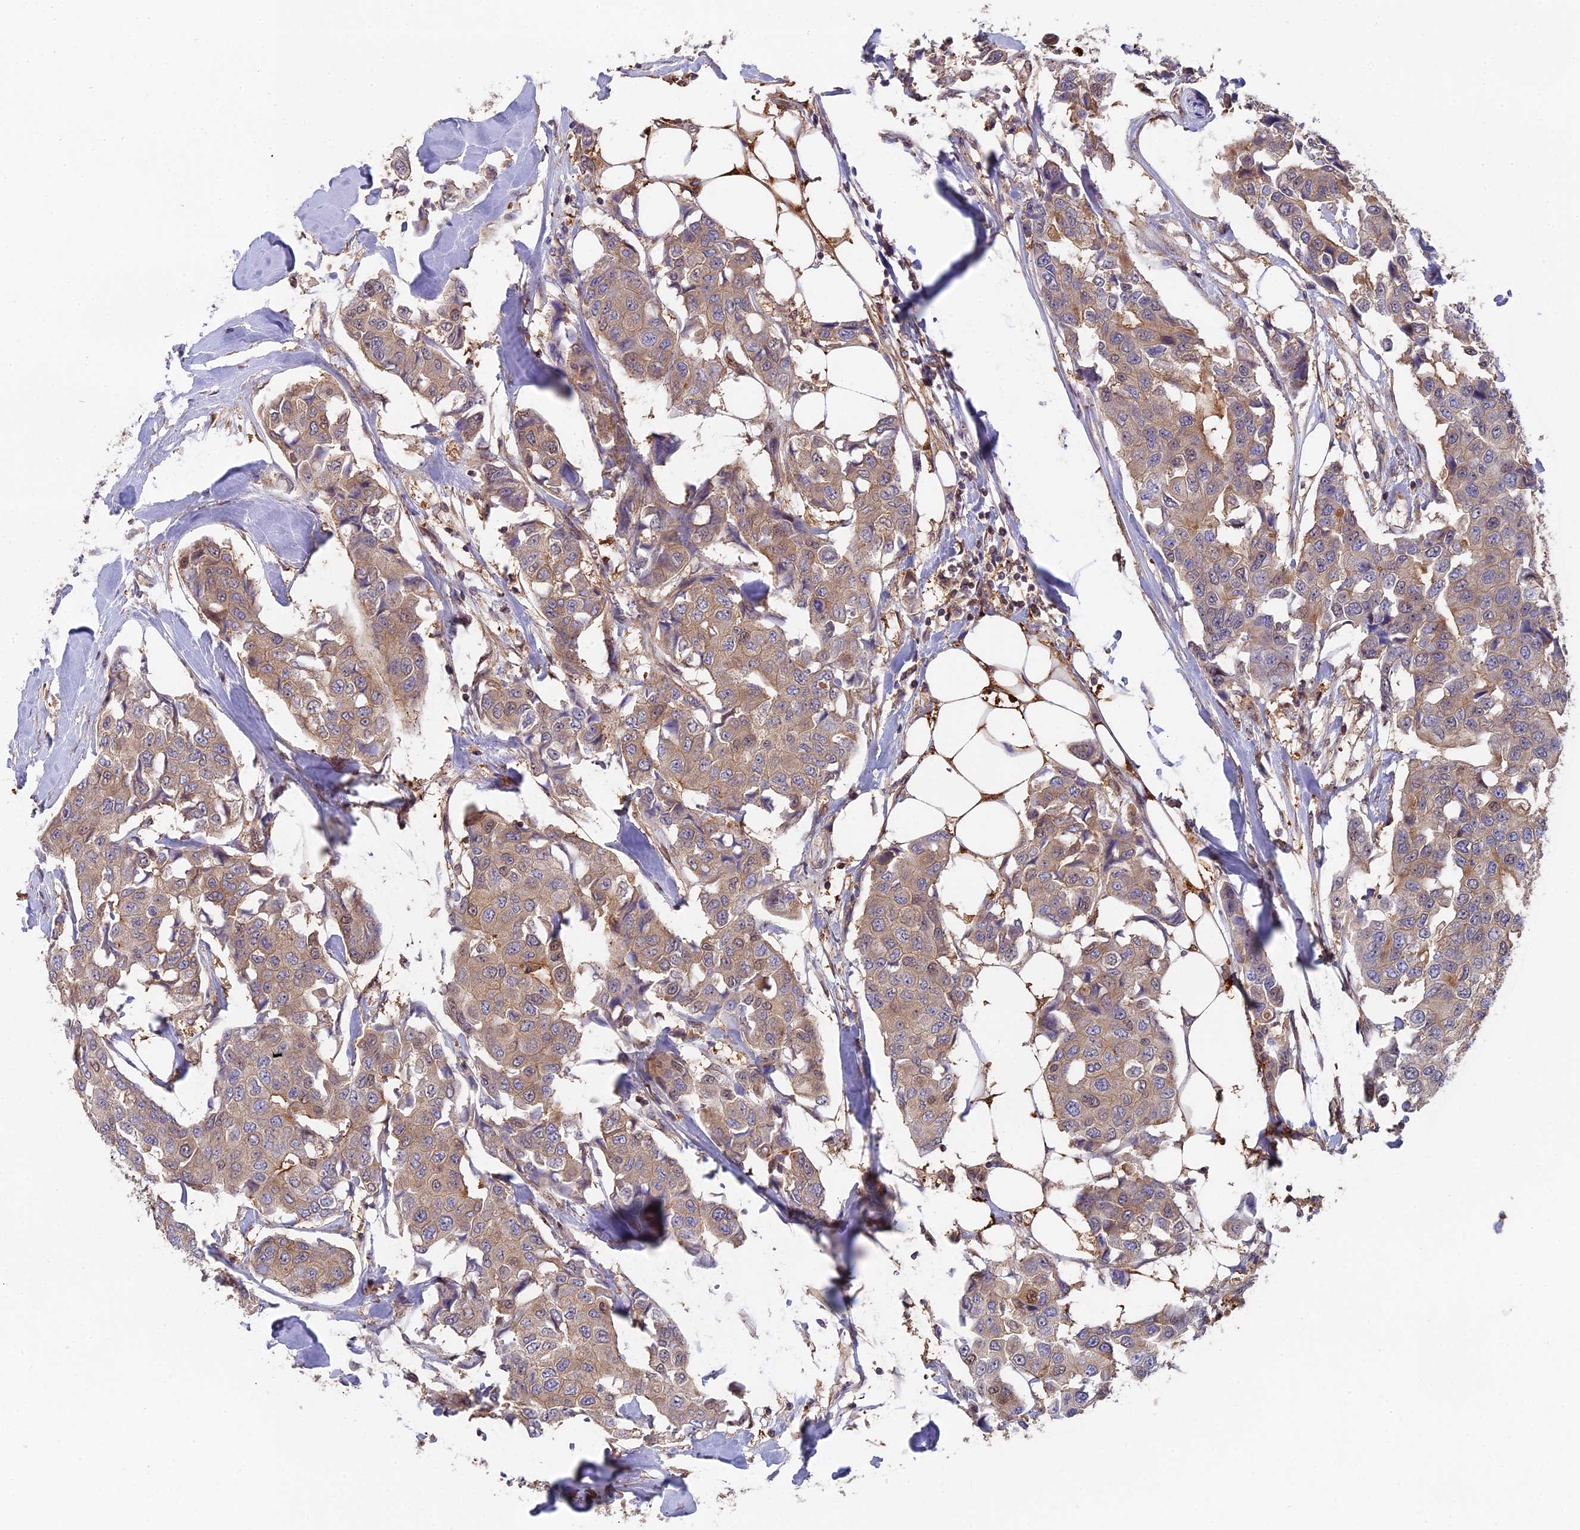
{"staining": {"intensity": "moderate", "quantity": "25%-75%", "location": "cytoplasmic/membranous,nuclear"}, "tissue": "breast cancer", "cell_type": "Tumor cells", "image_type": "cancer", "snomed": [{"axis": "morphology", "description": "Duct carcinoma"}, {"axis": "topography", "description": "Breast"}], "caption": "High-magnification brightfield microscopy of breast invasive ductal carcinoma stained with DAB (brown) and counterstained with hematoxylin (blue). tumor cells exhibit moderate cytoplasmic/membranous and nuclear staining is present in about25%-75% of cells.", "gene": "FAM118B", "patient": {"sex": "female", "age": 80}}